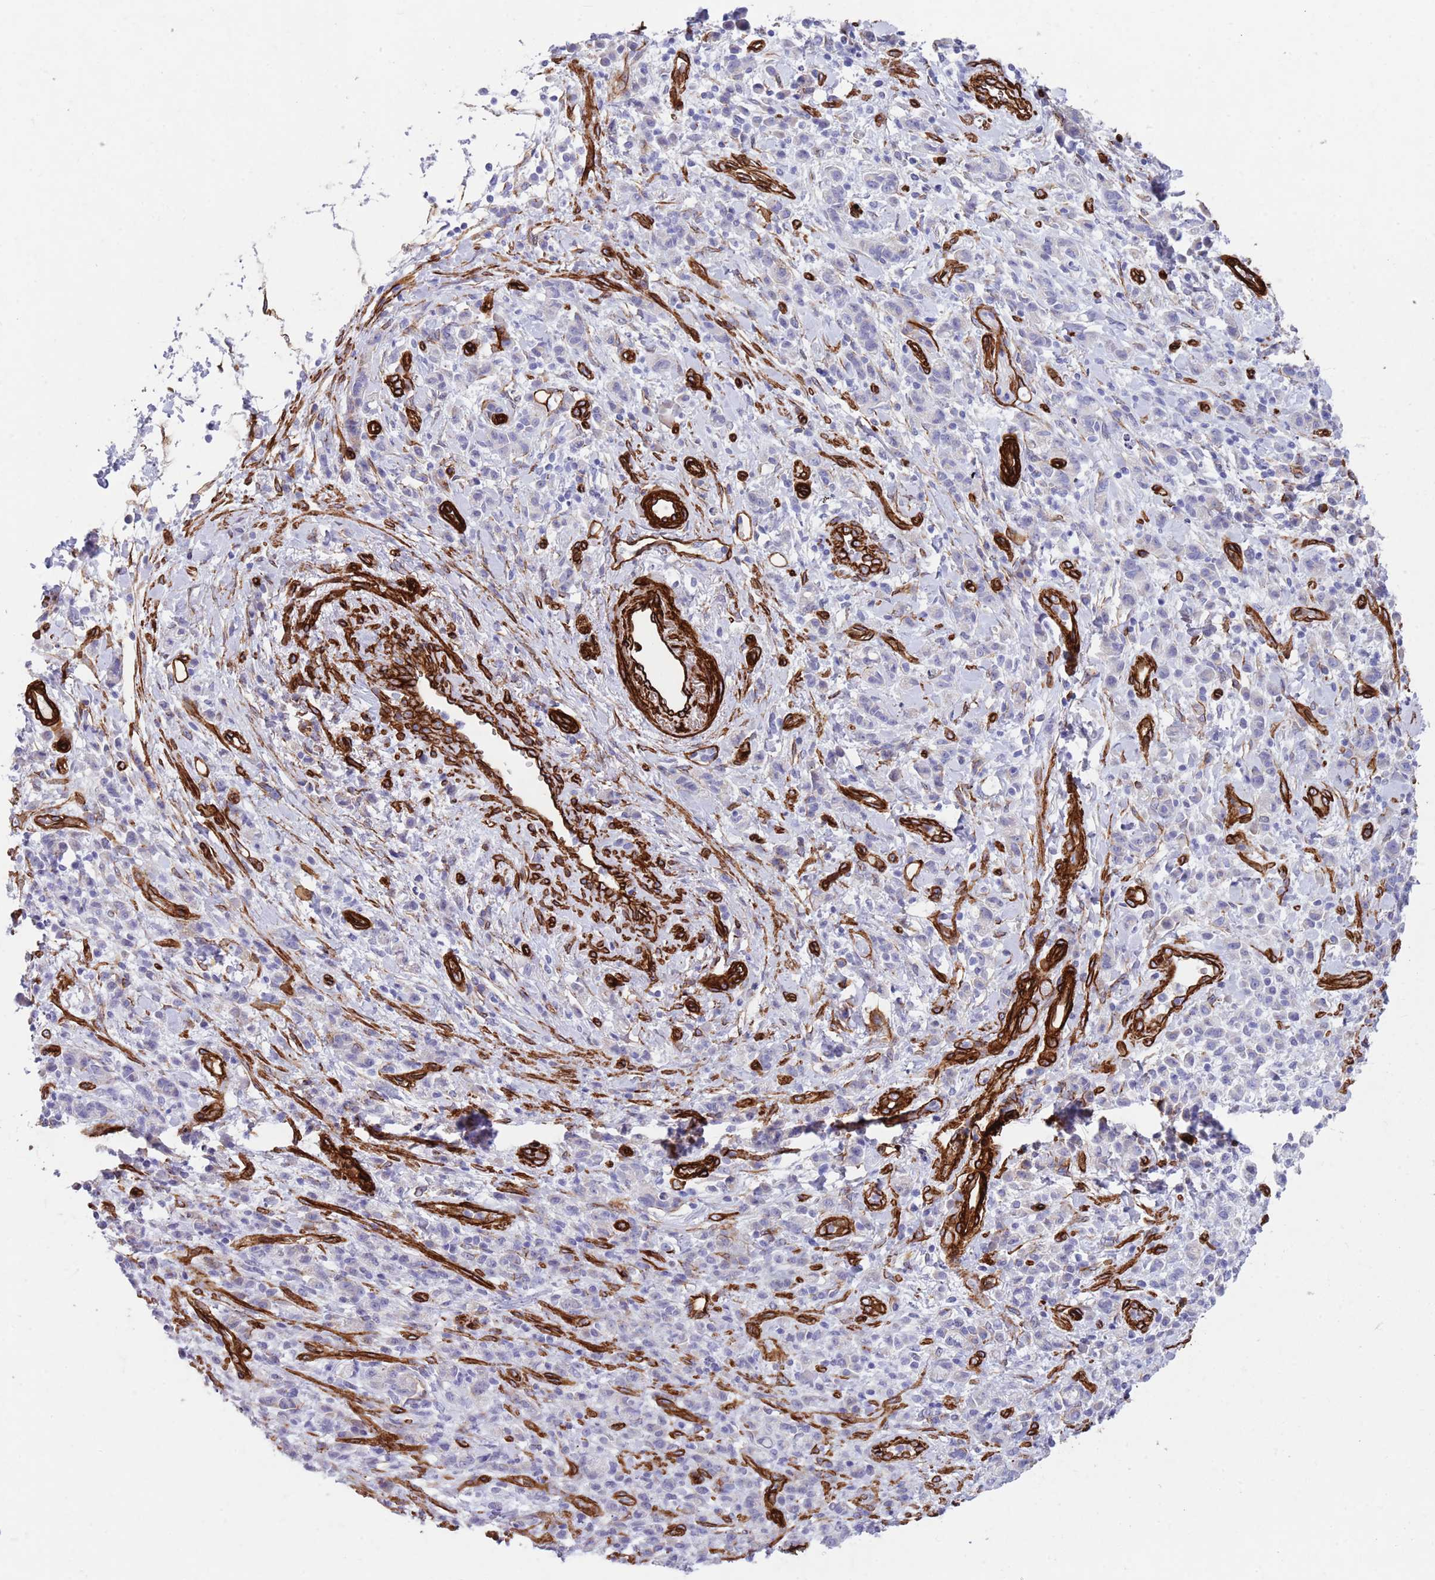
{"staining": {"intensity": "negative", "quantity": "none", "location": "none"}, "tissue": "stomach cancer", "cell_type": "Tumor cells", "image_type": "cancer", "snomed": [{"axis": "morphology", "description": "Adenocarcinoma, NOS"}, {"axis": "topography", "description": "Stomach"}], "caption": "Tumor cells are negative for protein expression in human adenocarcinoma (stomach). (Brightfield microscopy of DAB IHC at high magnification).", "gene": "CAV2", "patient": {"sex": "male", "age": 77}}